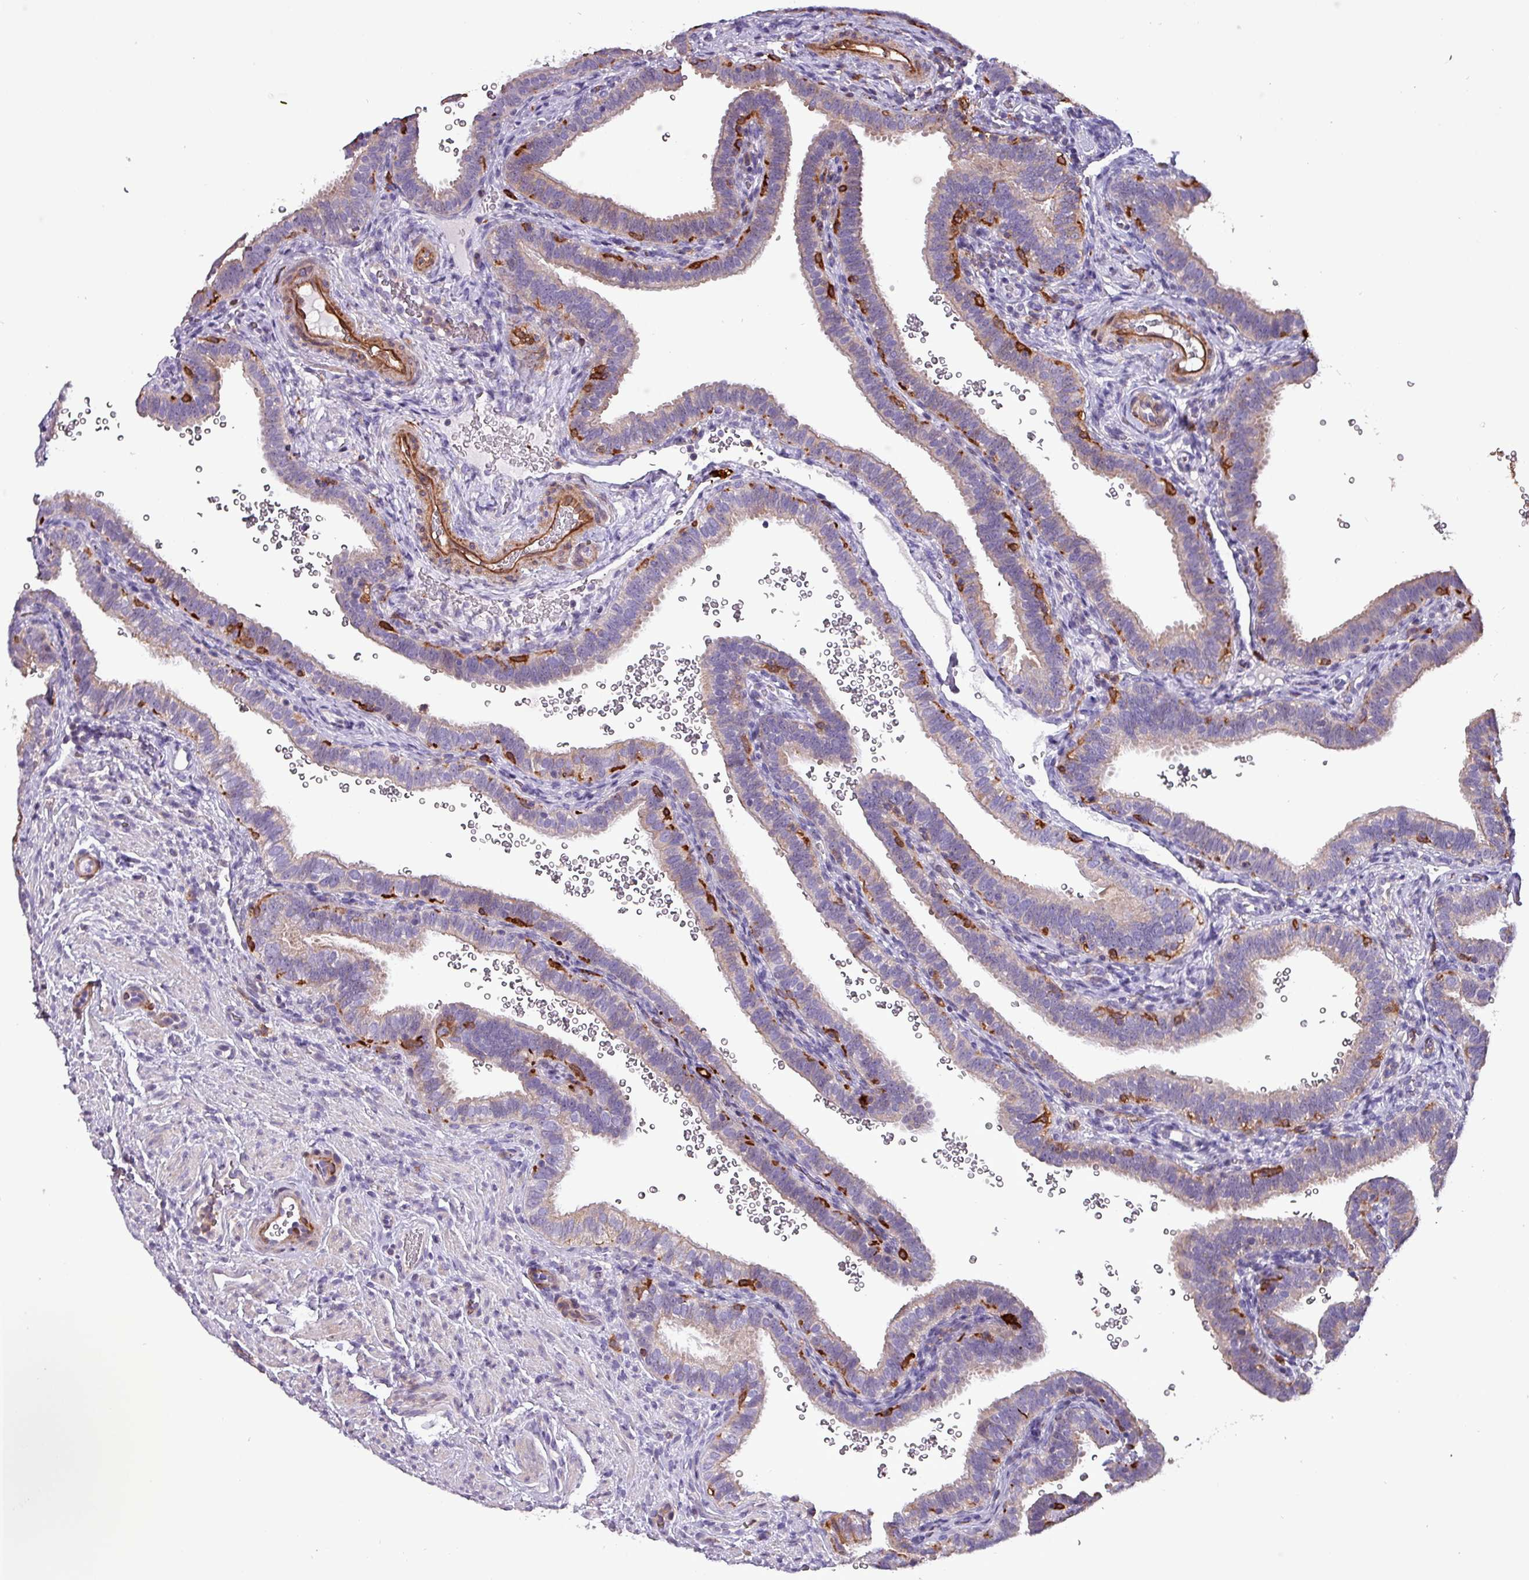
{"staining": {"intensity": "weak", "quantity": "<25%", "location": "cytoplasmic/membranous"}, "tissue": "fallopian tube", "cell_type": "Glandular cells", "image_type": "normal", "snomed": [{"axis": "morphology", "description": "Normal tissue, NOS"}, {"axis": "topography", "description": "Fallopian tube"}], "caption": "This micrograph is of benign fallopian tube stained with immunohistochemistry (IHC) to label a protein in brown with the nuclei are counter-stained blue. There is no staining in glandular cells. Nuclei are stained in blue.", "gene": "SCIN", "patient": {"sex": "female", "age": 41}}